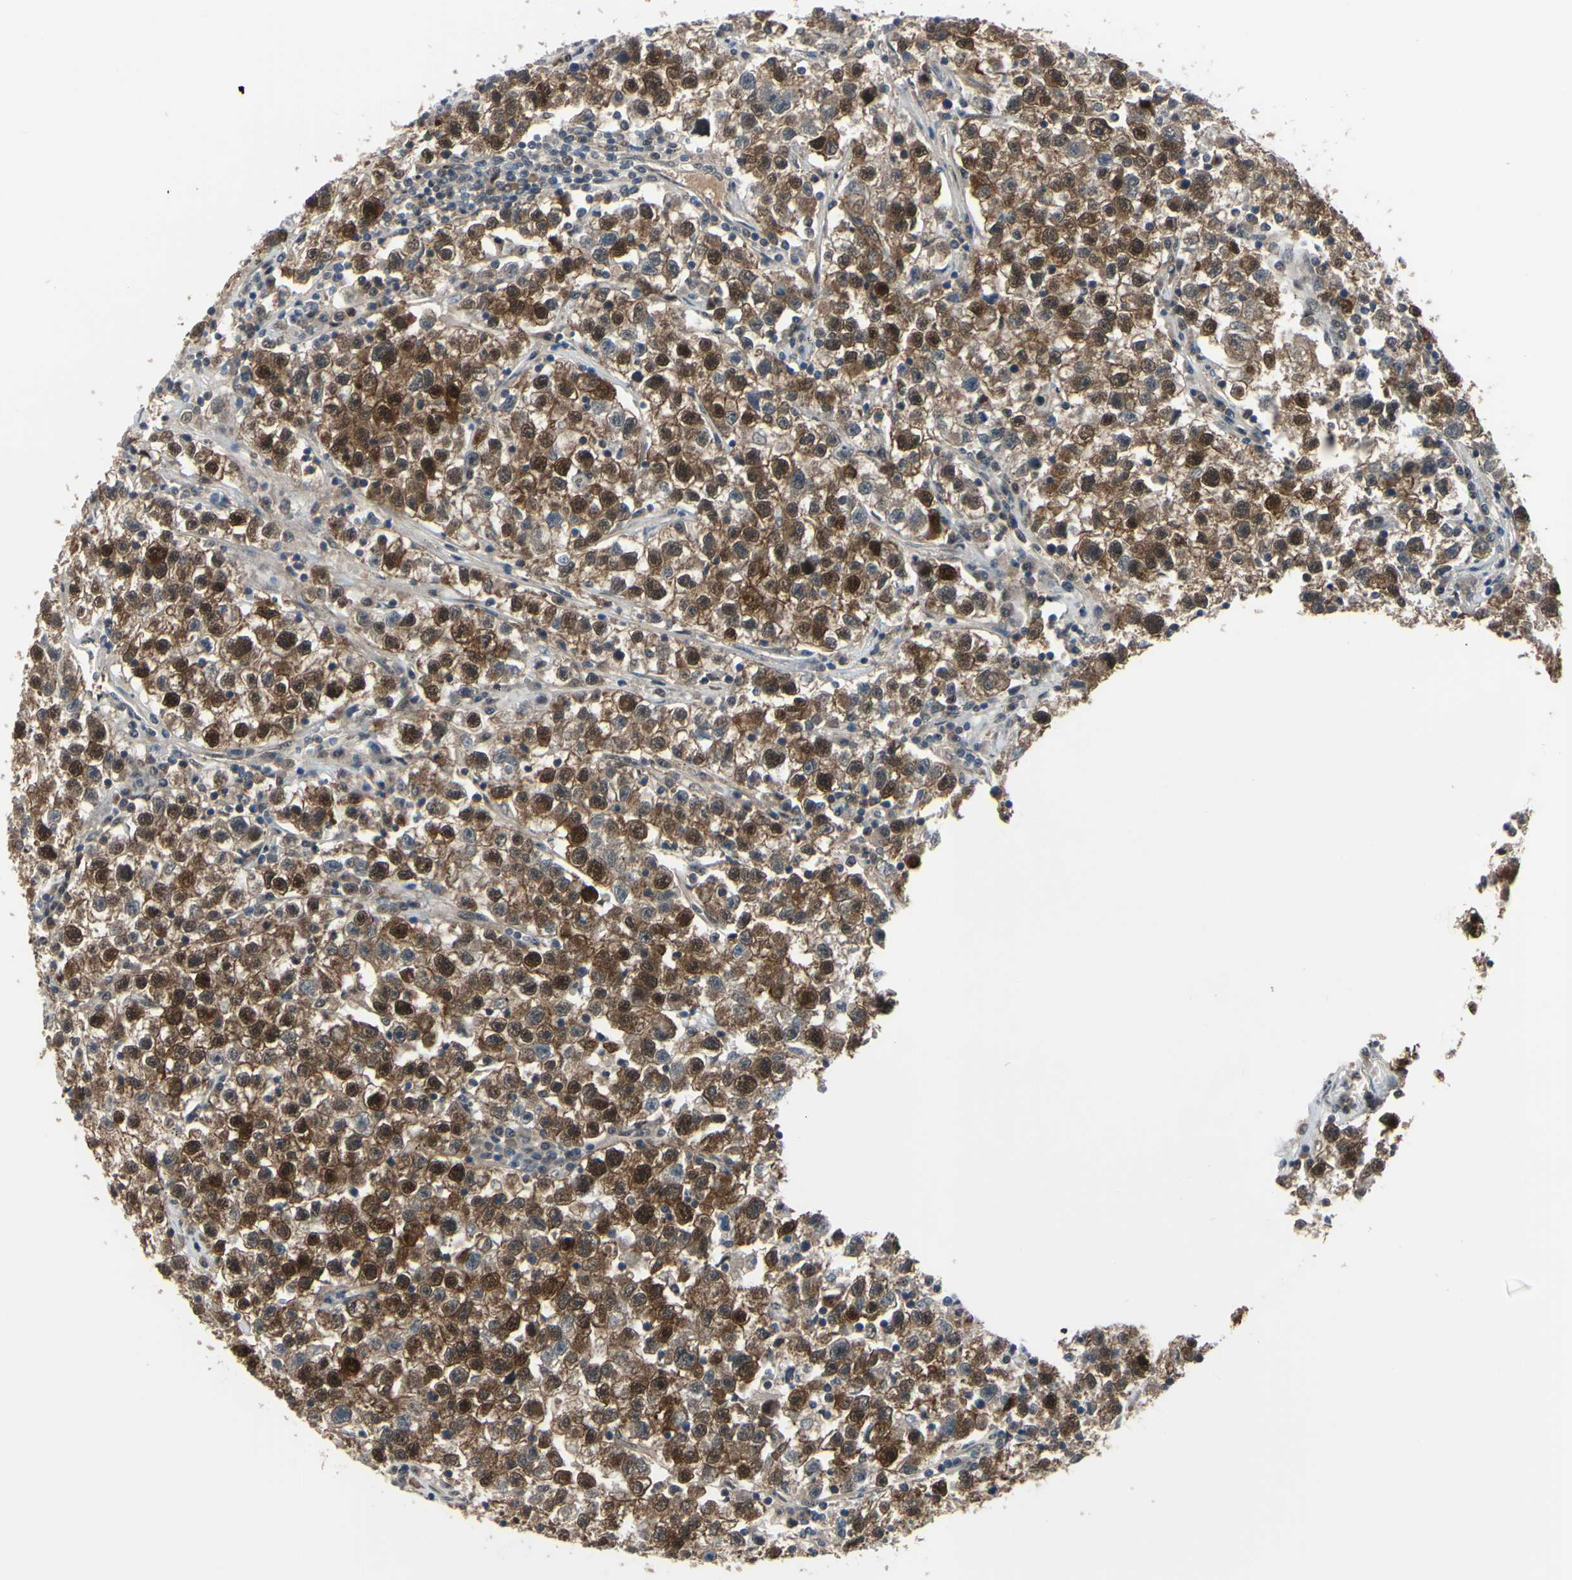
{"staining": {"intensity": "moderate", "quantity": ">75%", "location": "cytoplasmic/membranous,nuclear"}, "tissue": "testis cancer", "cell_type": "Tumor cells", "image_type": "cancer", "snomed": [{"axis": "morphology", "description": "Seminoma, NOS"}, {"axis": "topography", "description": "Testis"}], "caption": "This is an image of immunohistochemistry staining of testis cancer (seminoma), which shows moderate expression in the cytoplasmic/membranous and nuclear of tumor cells.", "gene": "HSPA4", "patient": {"sex": "male", "age": 22}}